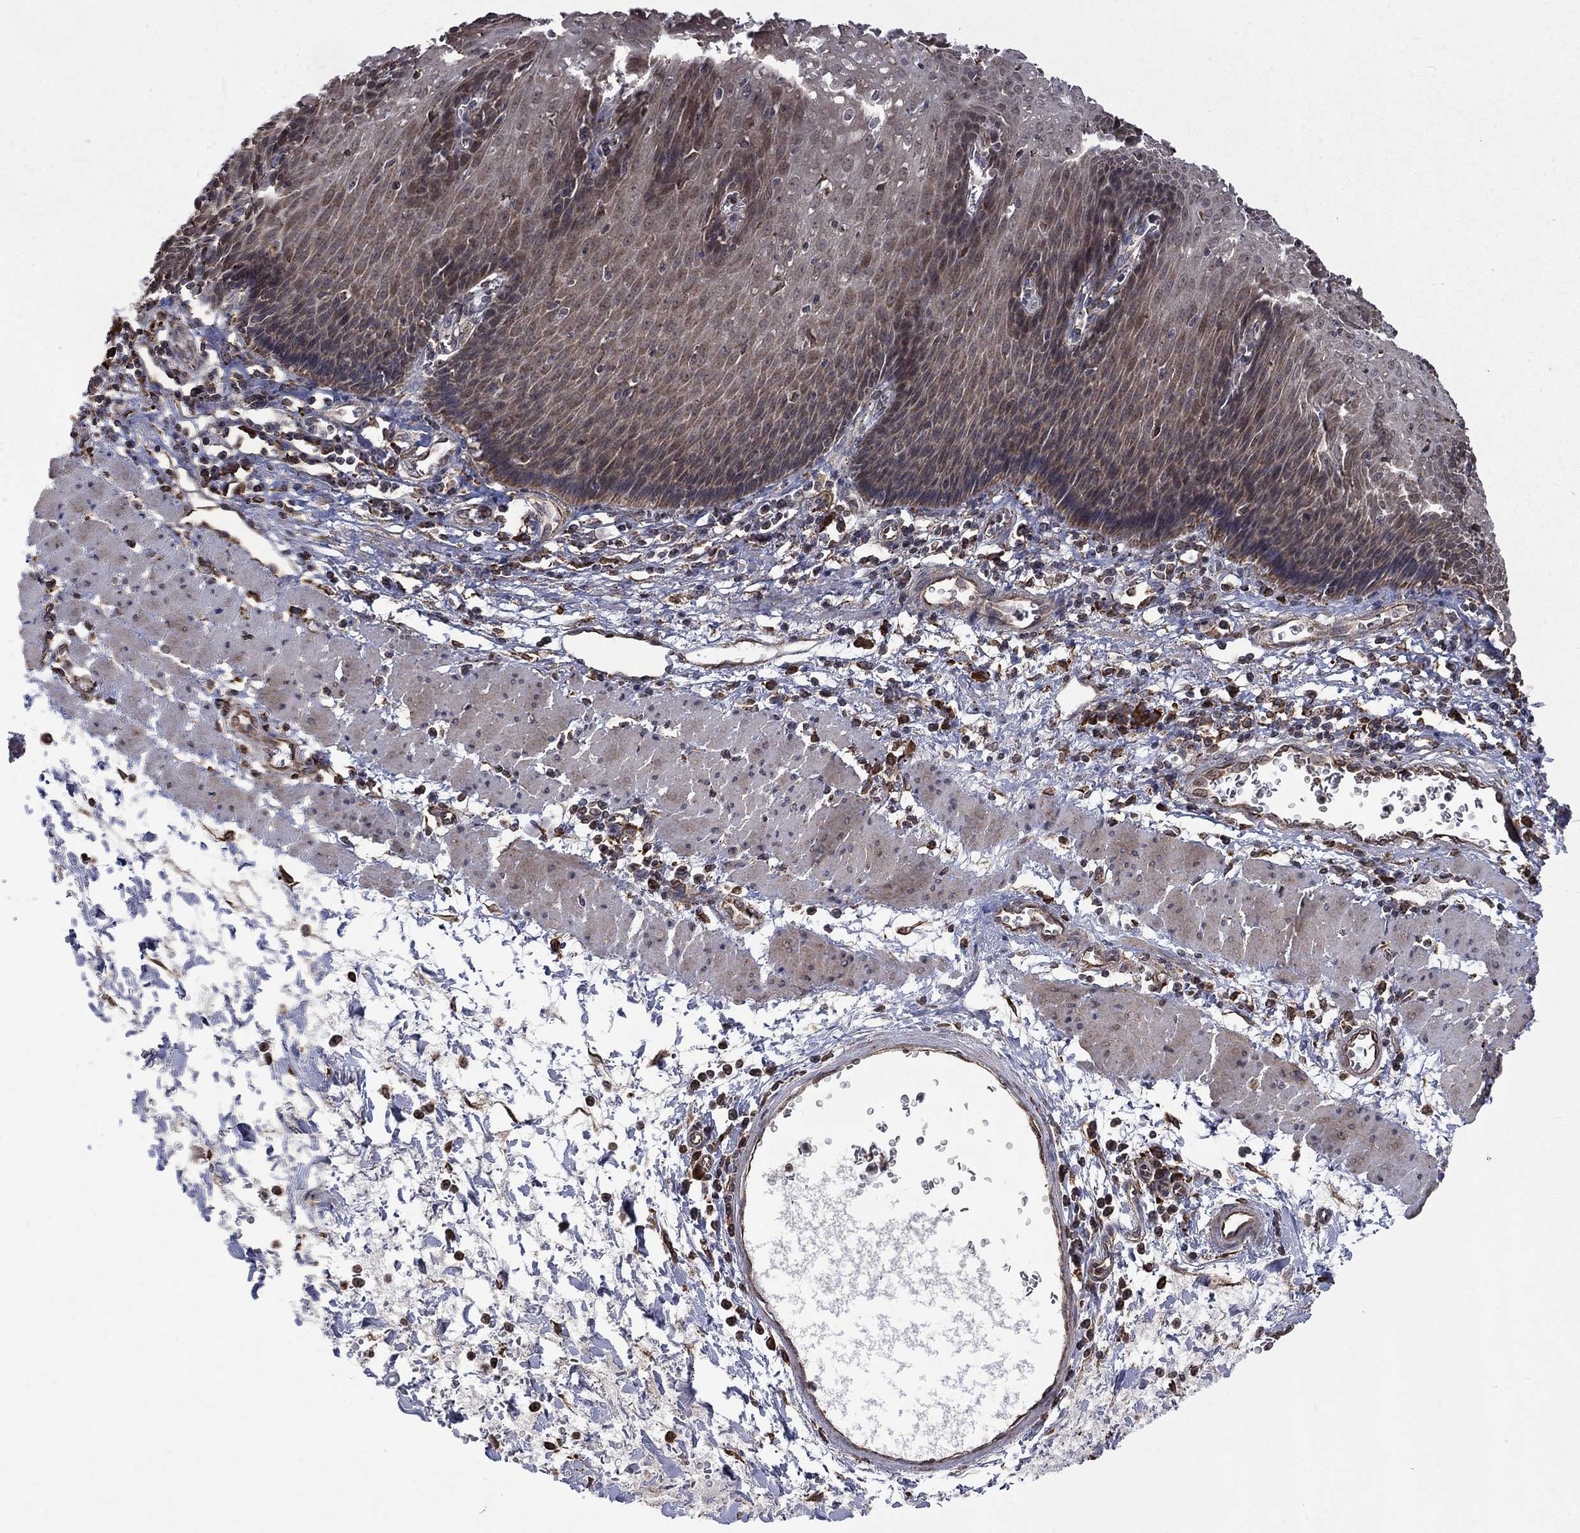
{"staining": {"intensity": "weak", "quantity": "25%-75%", "location": "cytoplasmic/membranous"}, "tissue": "esophagus", "cell_type": "Squamous epithelial cells", "image_type": "normal", "snomed": [{"axis": "morphology", "description": "Normal tissue, NOS"}, {"axis": "topography", "description": "Esophagus"}], "caption": "IHC micrograph of normal human esophagus stained for a protein (brown), which demonstrates low levels of weak cytoplasmic/membranous staining in about 25%-75% of squamous epithelial cells.", "gene": "ESRRA", "patient": {"sex": "male", "age": 57}}